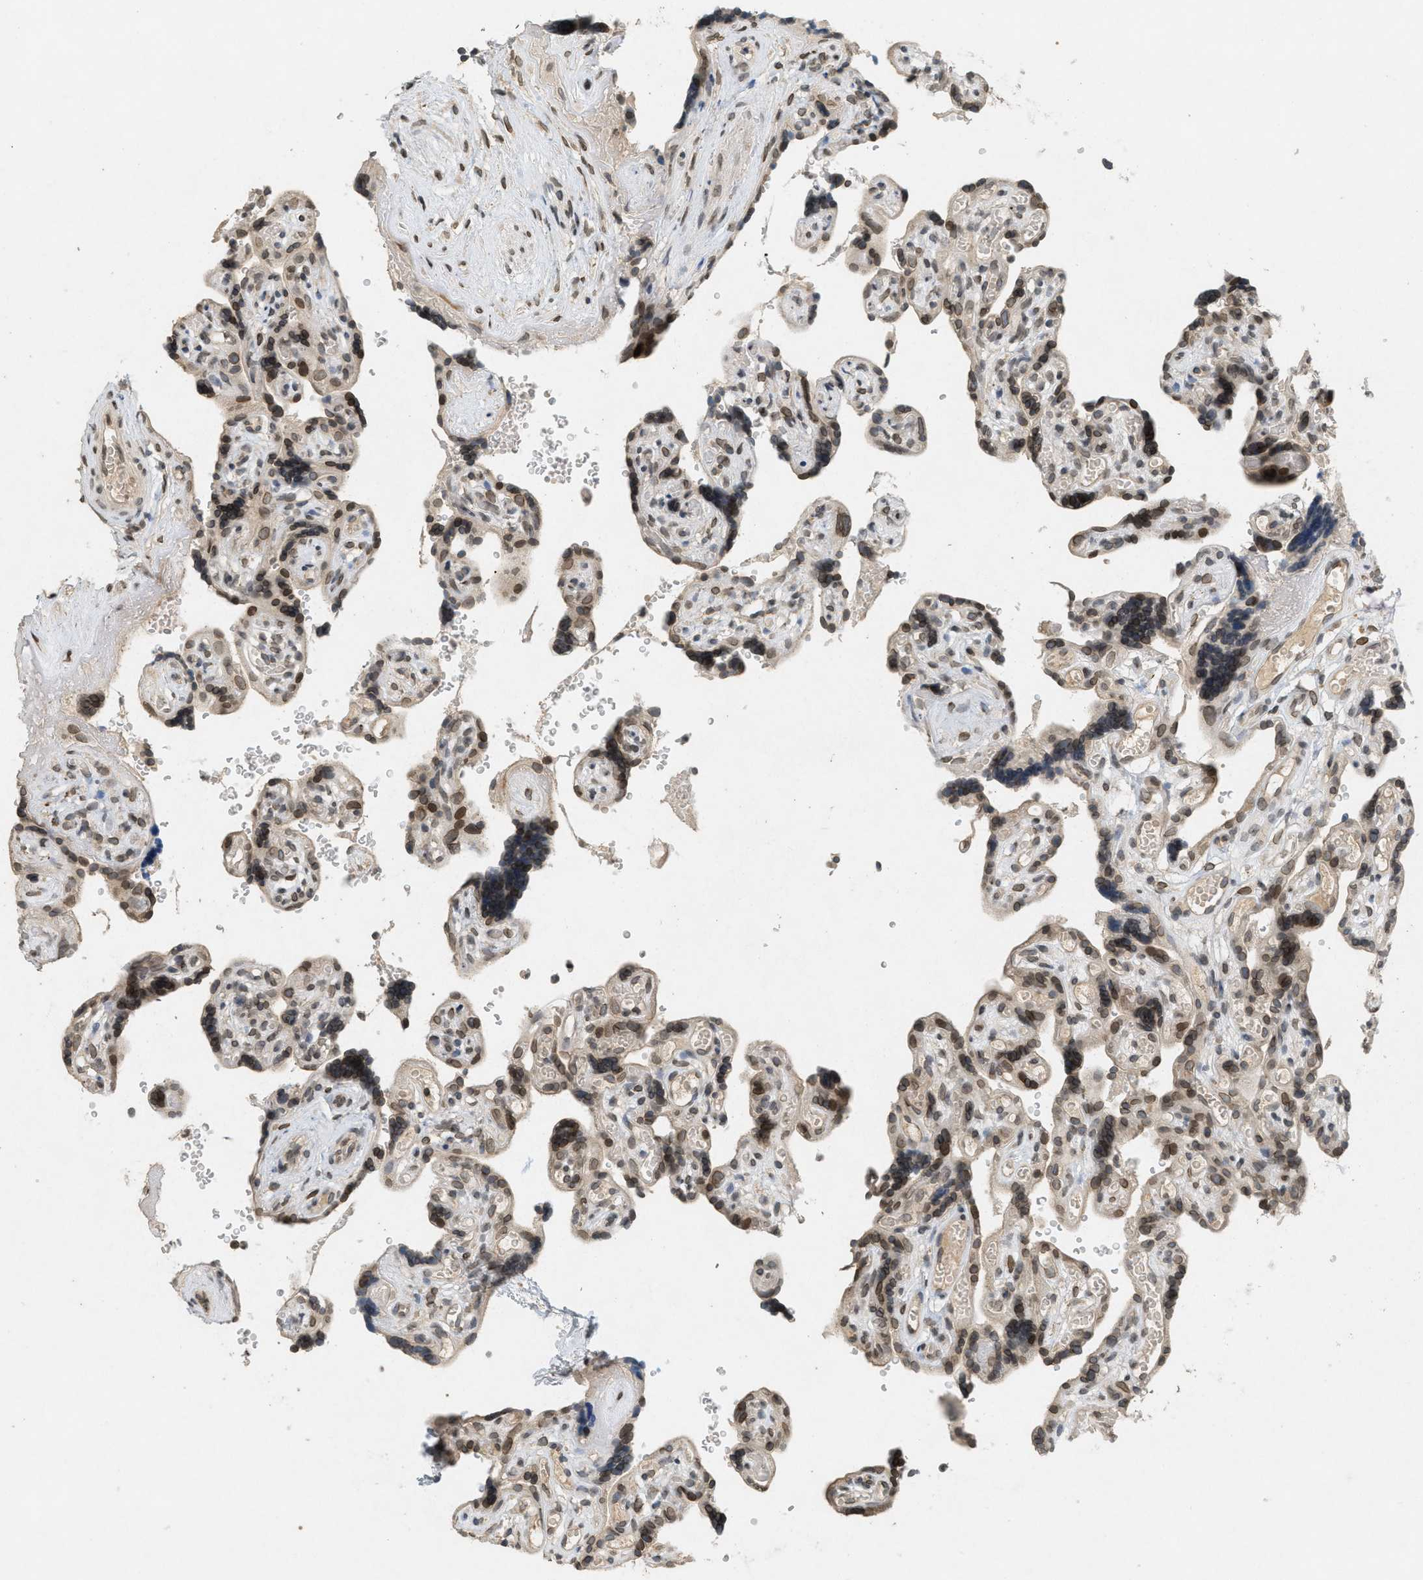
{"staining": {"intensity": "moderate", "quantity": ">75%", "location": "cytoplasmic/membranous,nuclear"}, "tissue": "placenta", "cell_type": "Decidual cells", "image_type": "normal", "snomed": [{"axis": "morphology", "description": "Normal tissue, NOS"}, {"axis": "topography", "description": "Placenta"}], "caption": "The immunohistochemical stain highlights moderate cytoplasmic/membranous,nuclear positivity in decidual cells of normal placenta.", "gene": "ABHD6", "patient": {"sex": "female", "age": 30}}